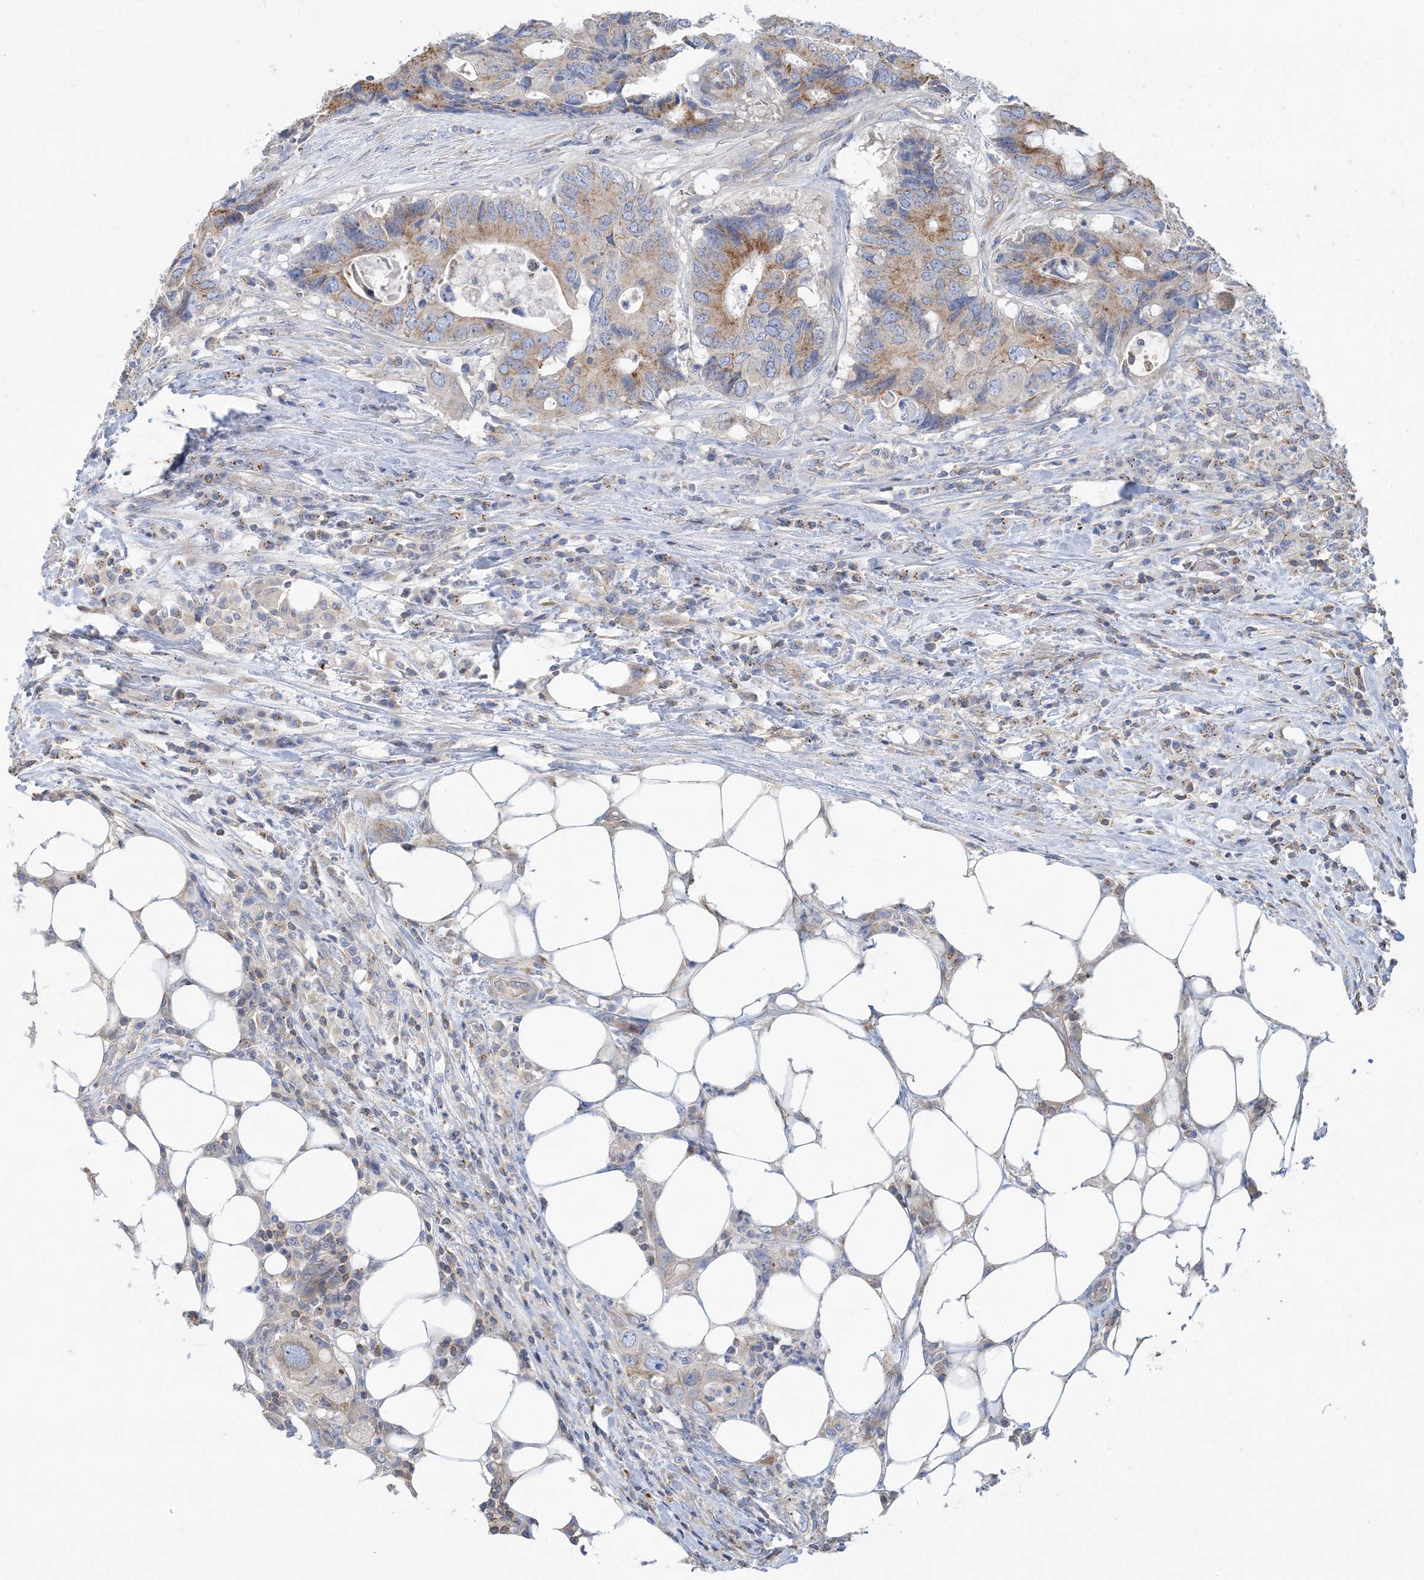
{"staining": {"intensity": "moderate", "quantity": "25%-75%", "location": "cytoplasmic/membranous"}, "tissue": "colorectal cancer", "cell_type": "Tumor cells", "image_type": "cancer", "snomed": [{"axis": "morphology", "description": "Adenocarcinoma, NOS"}, {"axis": "topography", "description": "Colon"}], "caption": "A medium amount of moderate cytoplasmic/membranous expression is seen in approximately 25%-75% of tumor cells in colorectal cancer (adenocarcinoma) tissue.", "gene": "CALHM5", "patient": {"sex": "male", "age": 71}}